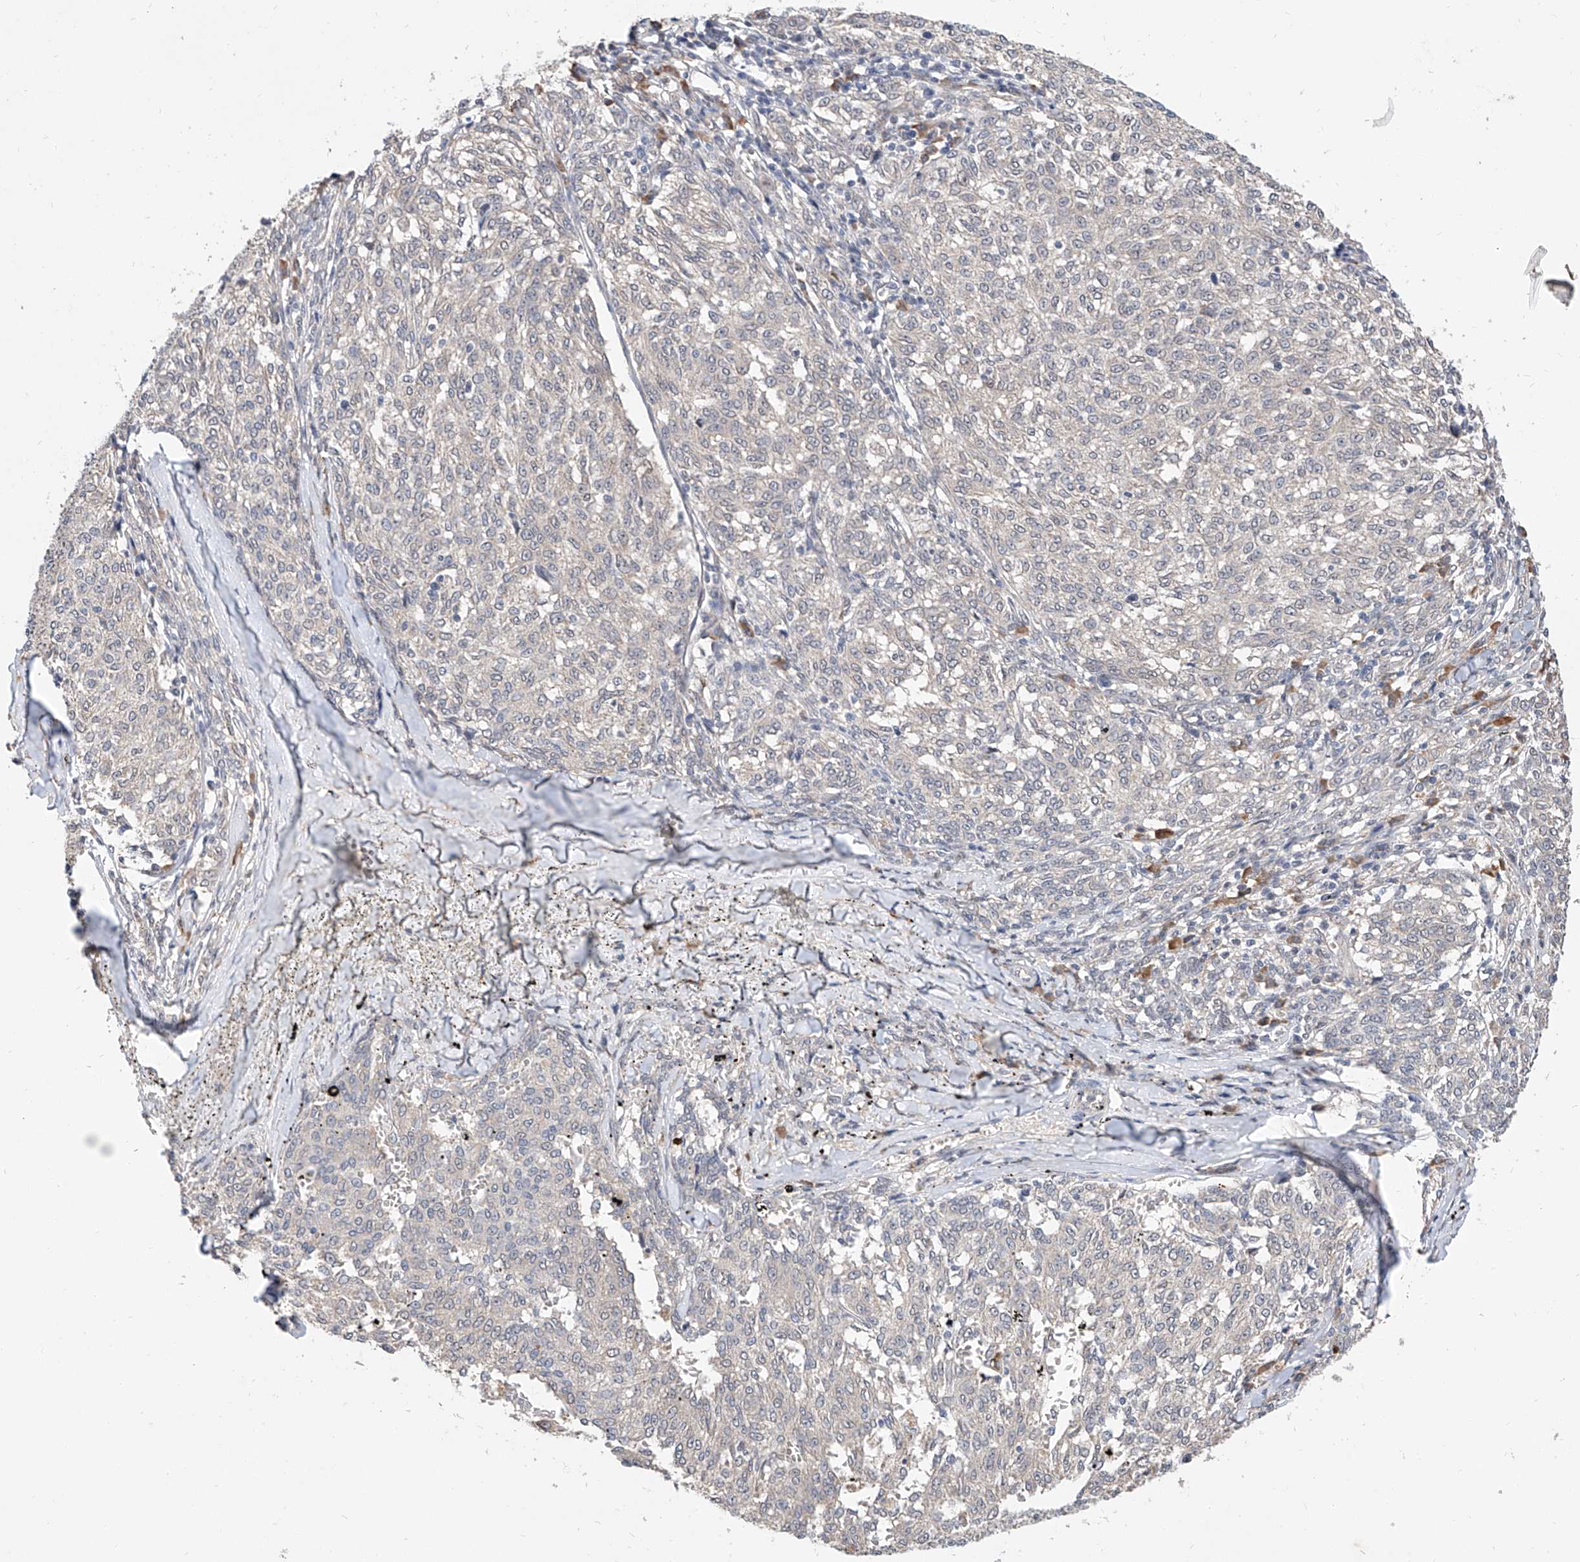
{"staining": {"intensity": "negative", "quantity": "none", "location": "none"}, "tissue": "melanoma", "cell_type": "Tumor cells", "image_type": "cancer", "snomed": [{"axis": "morphology", "description": "Malignant melanoma, NOS"}, {"axis": "topography", "description": "Skin"}], "caption": "The histopathology image reveals no staining of tumor cells in melanoma. Brightfield microscopy of IHC stained with DAB (brown) and hematoxylin (blue), captured at high magnification.", "gene": "CARMIL3", "patient": {"sex": "female", "age": 72}}